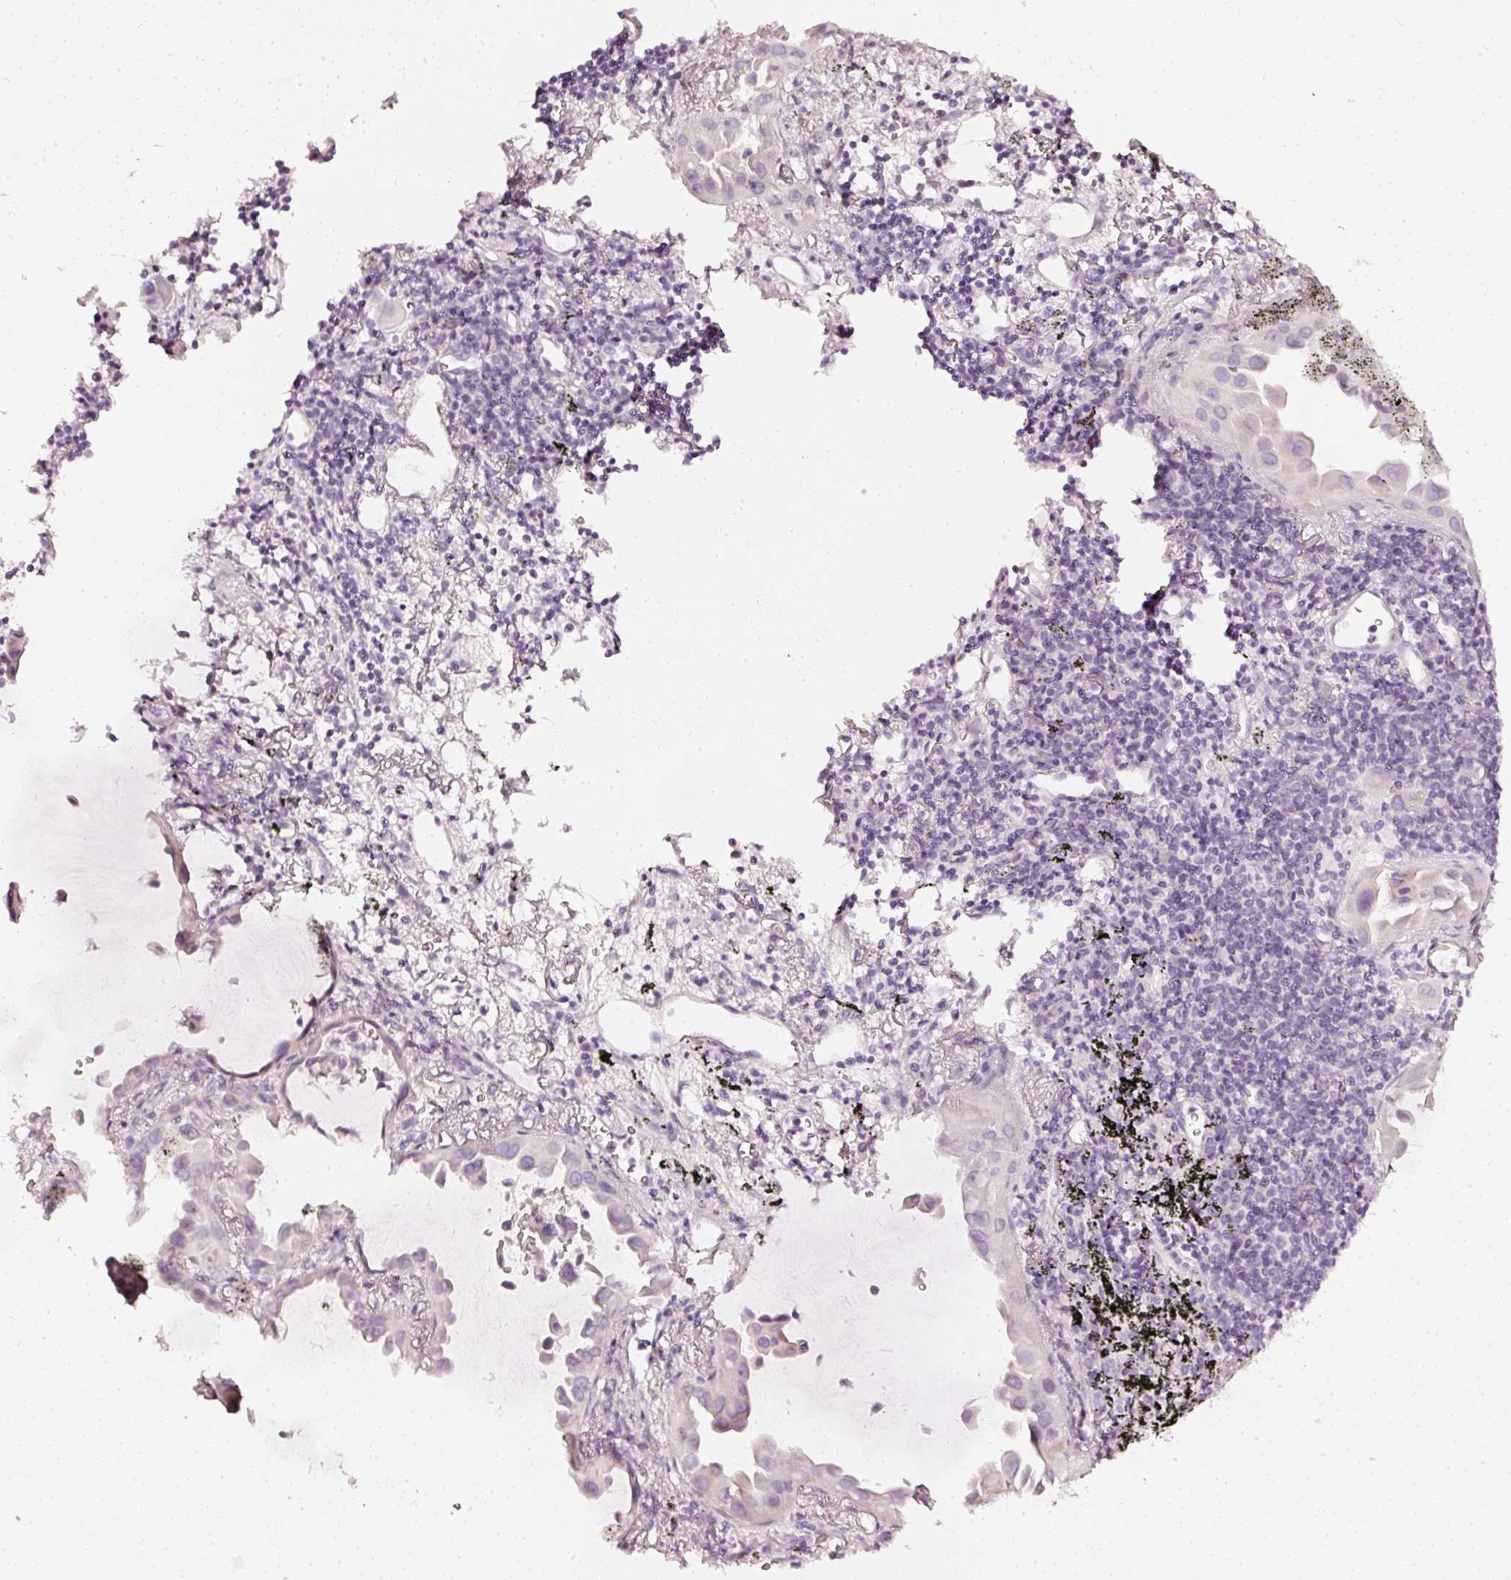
{"staining": {"intensity": "negative", "quantity": "none", "location": "none"}, "tissue": "lung cancer", "cell_type": "Tumor cells", "image_type": "cancer", "snomed": [{"axis": "morphology", "description": "Adenocarcinoma, NOS"}, {"axis": "topography", "description": "Lung"}], "caption": "Micrograph shows no significant protein positivity in tumor cells of lung adenocarcinoma.", "gene": "CNP", "patient": {"sex": "male", "age": 68}}